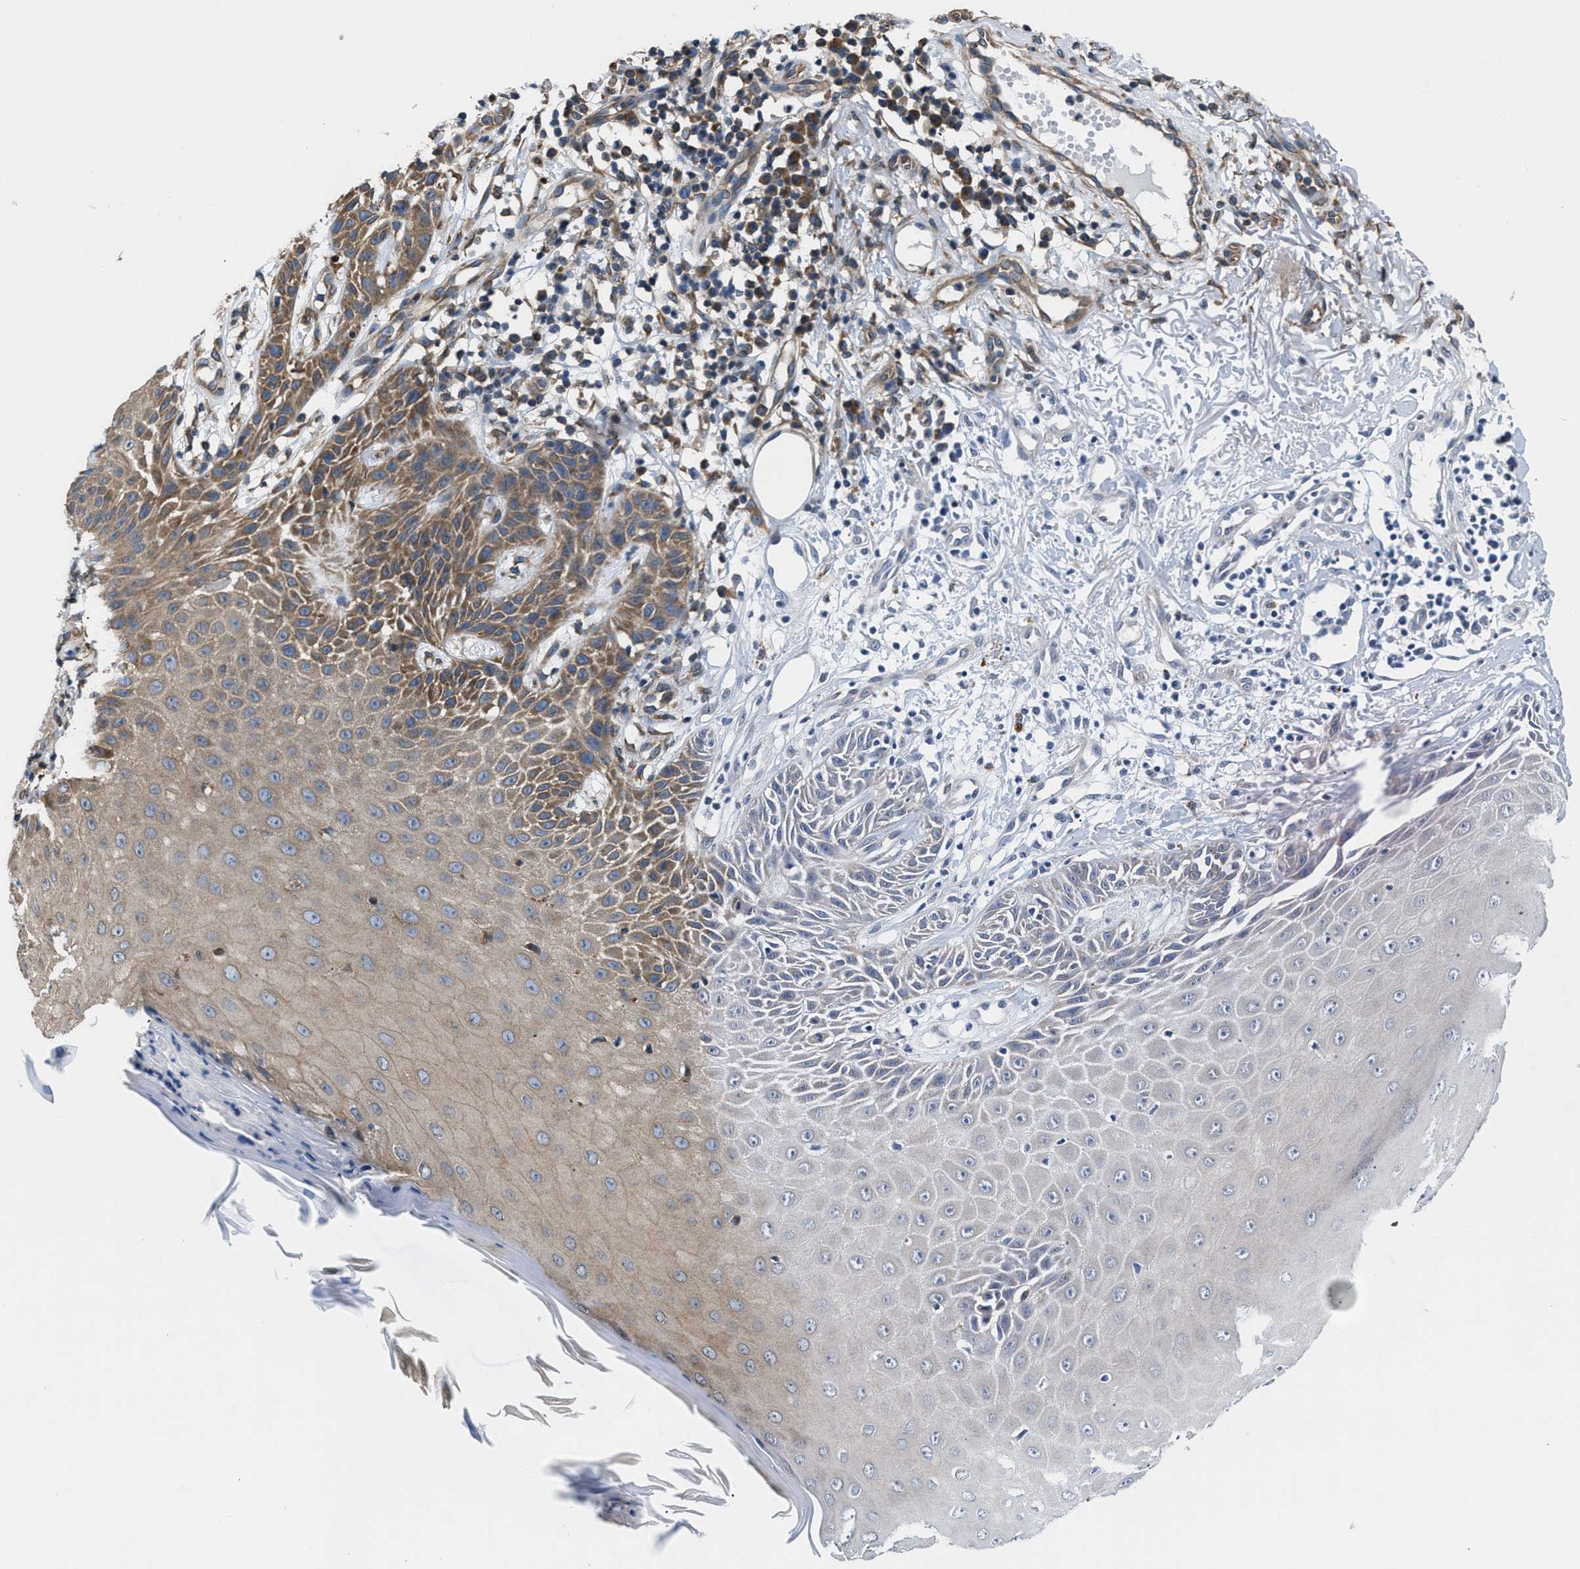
{"staining": {"intensity": "moderate", "quantity": ">75%", "location": "cytoplasmic/membranous"}, "tissue": "skin cancer", "cell_type": "Tumor cells", "image_type": "cancer", "snomed": [{"axis": "morphology", "description": "Normal tissue, NOS"}, {"axis": "morphology", "description": "Basal cell carcinoma"}, {"axis": "topography", "description": "Skin"}], "caption": "Skin cancer (basal cell carcinoma) tissue shows moderate cytoplasmic/membranous expression in about >75% of tumor cells", "gene": "CEP128", "patient": {"sex": "male", "age": 79}}